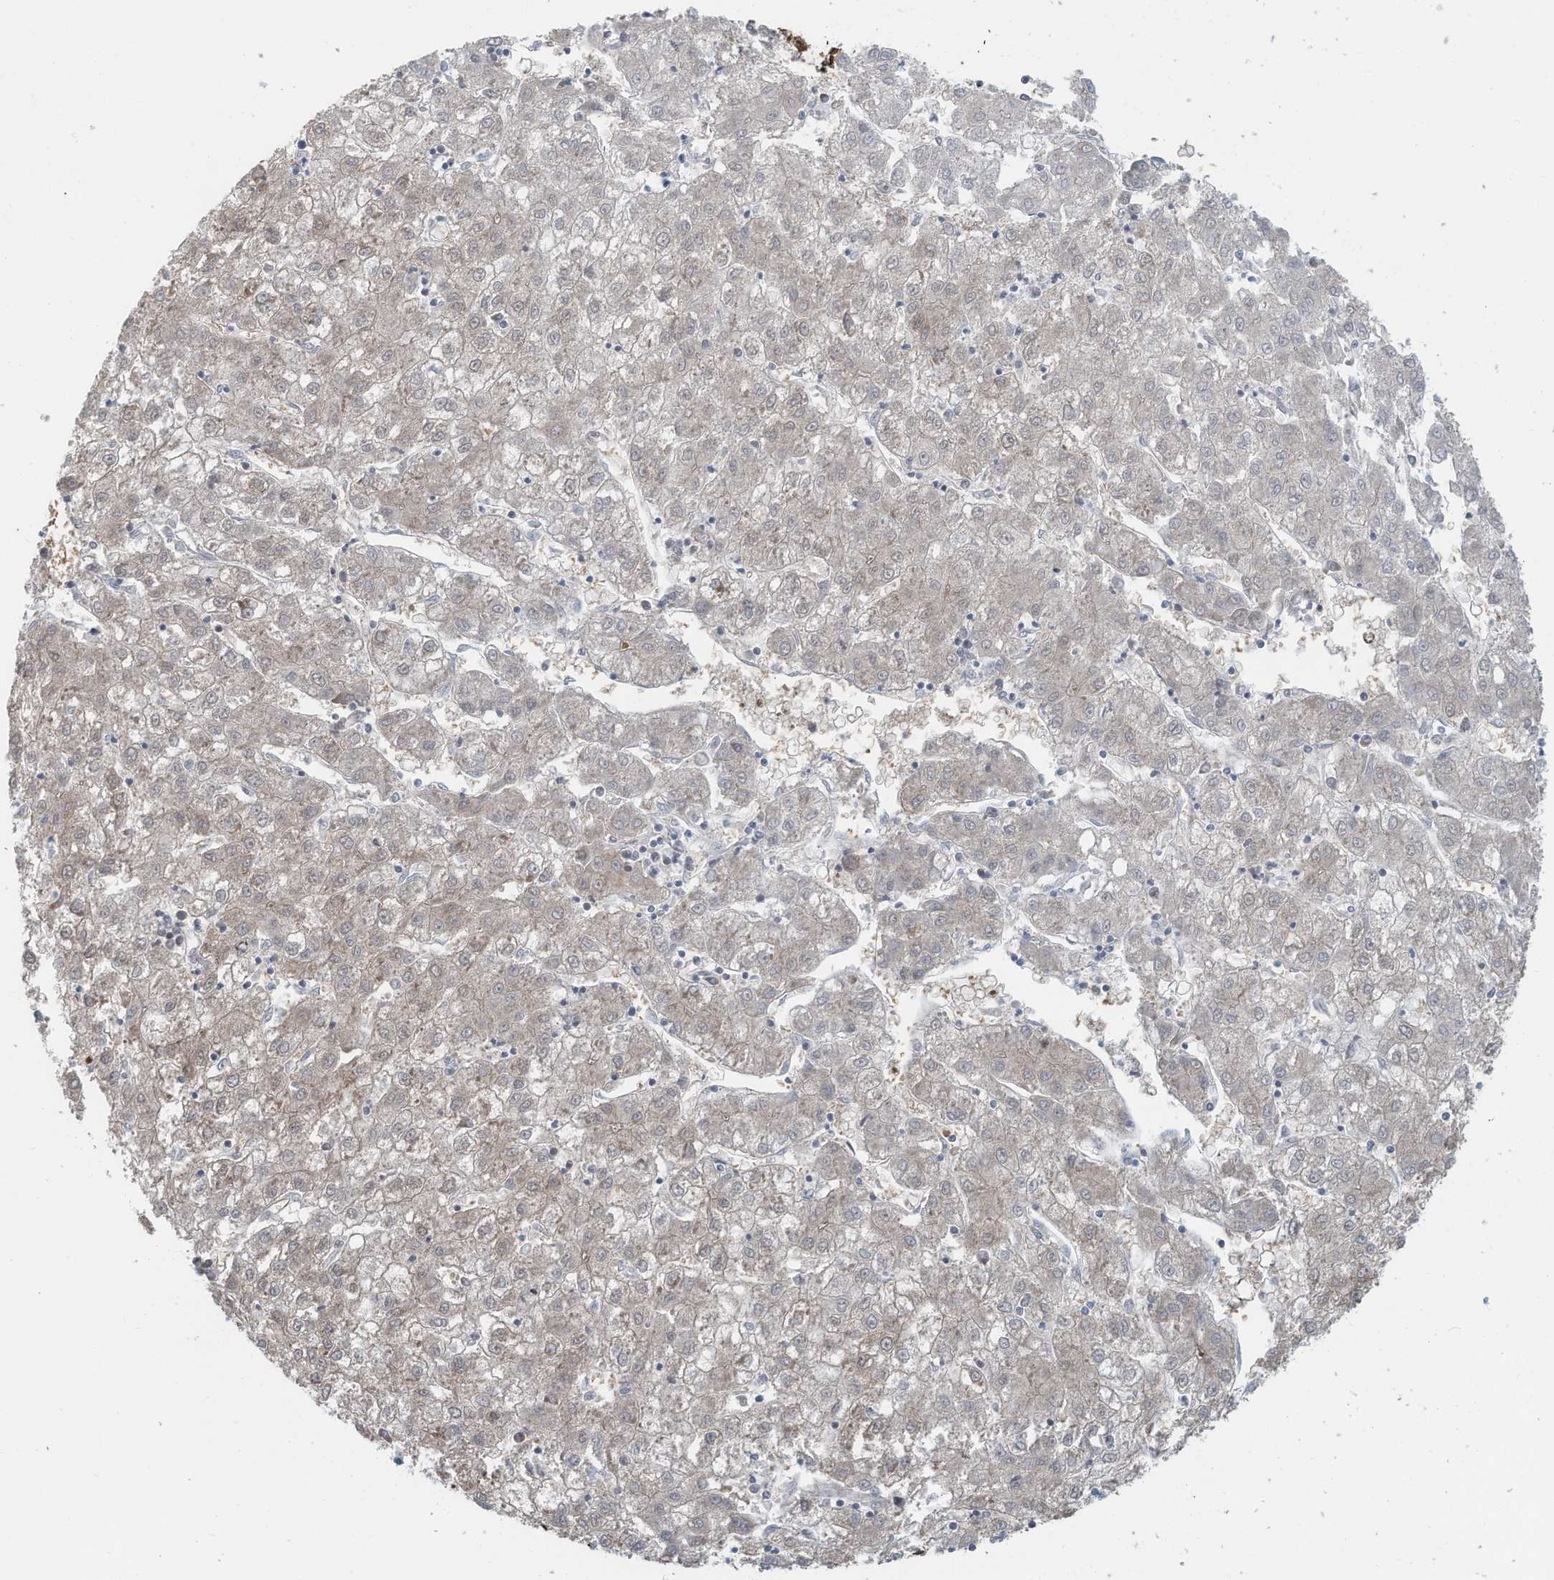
{"staining": {"intensity": "negative", "quantity": "none", "location": "none"}, "tissue": "liver cancer", "cell_type": "Tumor cells", "image_type": "cancer", "snomed": [{"axis": "morphology", "description": "Carcinoma, Hepatocellular, NOS"}, {"axis": "topography", "description": "Liver"}], "caption": "Tumor cells are negative for brown protein staining in liver cancer (hepatocellular carcinoma).", "gene": "OLA1", "patient": {"sex": "male", "age": 72}}